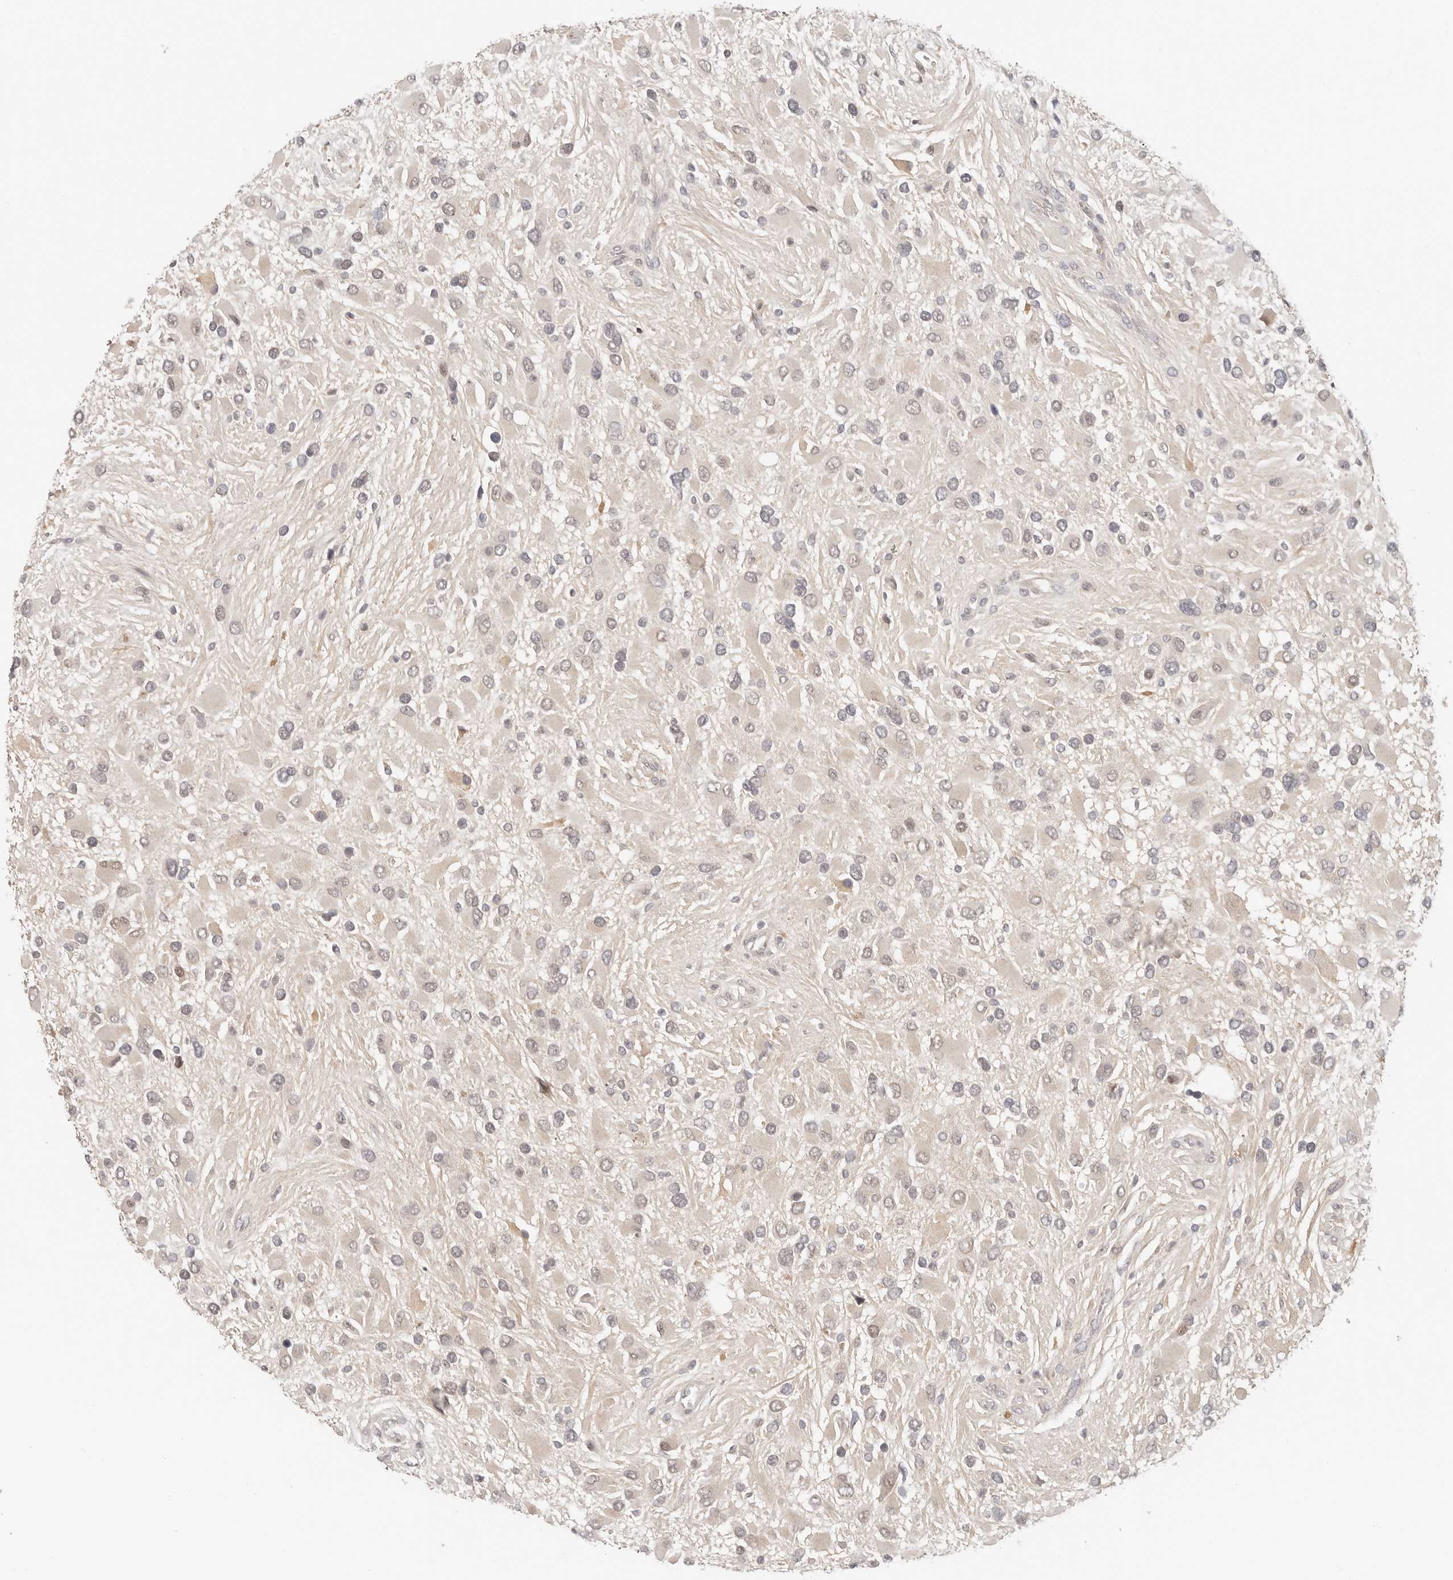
{"staining": {"intensity": "weak", "quantity": "<25%", "location": "nuclear"}, "tissue": "glioma", "cell_type": "Tumor cells", "image_type": "cancer", "snomed": [{"axis": "morphology", "description": "Glioma, malignant, High grade"}, {"axis": "topography", "description": "Brain"}], "caption": "Human glioma stained for a protein using IHC demonstrates no staining in tumor cells.", "gene": "LARP7", "patient": {"sex": "male", "age": 53}}